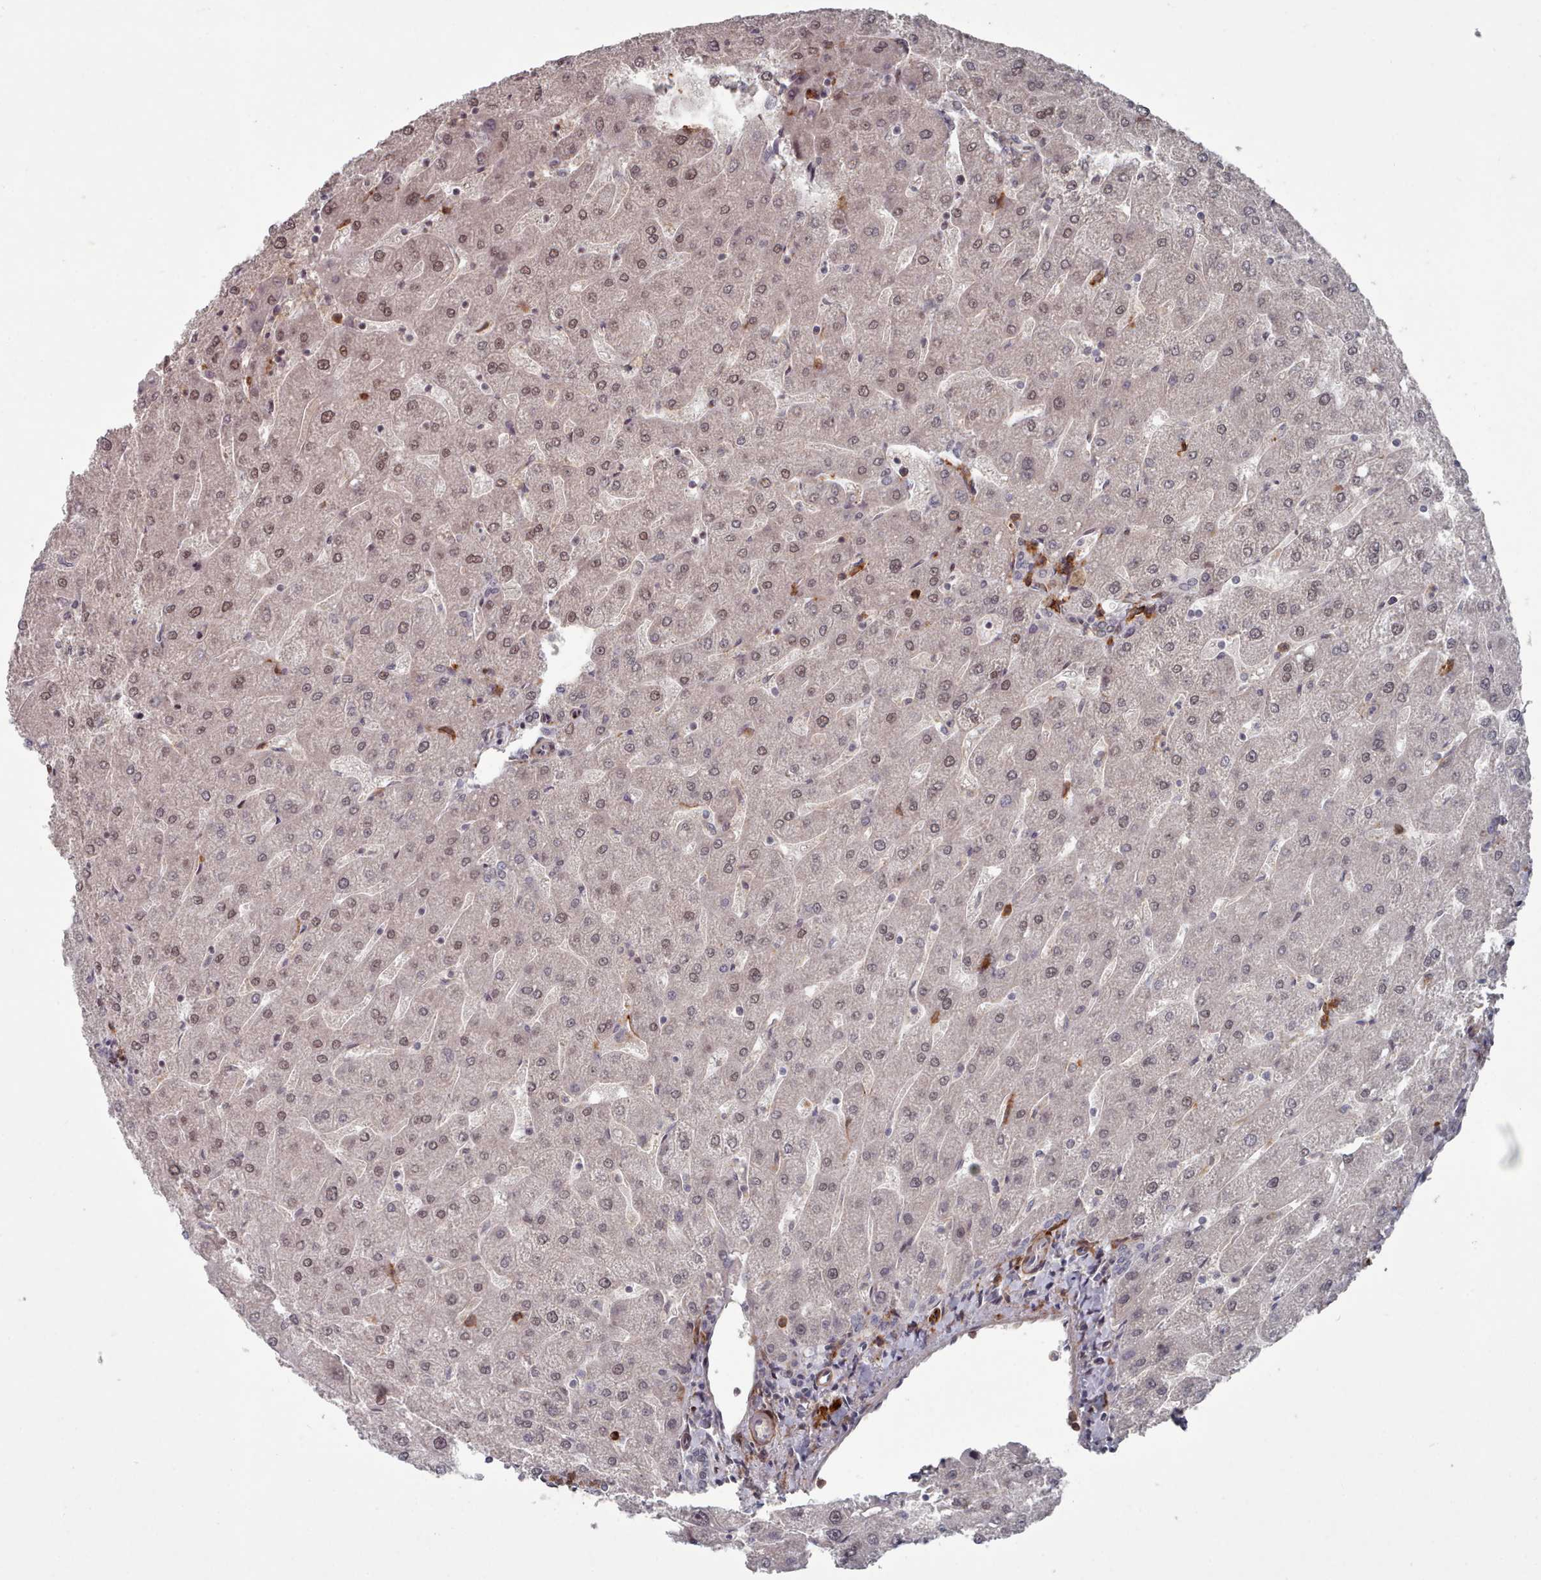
{"staining": {"intensity": "negative", "quantity": "none", "location": "none"}, "tissue": "liver", "cell_type": "Cholangiocytes", "image_type": "normal", "snomed": [{"axis": "morphology", "description": "Normal tissue, NOS"}, {"axis": "topography", "description": "Liver"}], "caption": "This is an IHC micrograph of normal liver. There is no staining in cholangiocytes.", "gene": "COL8A2", "patient": {"sex": "male", "age": 67}}